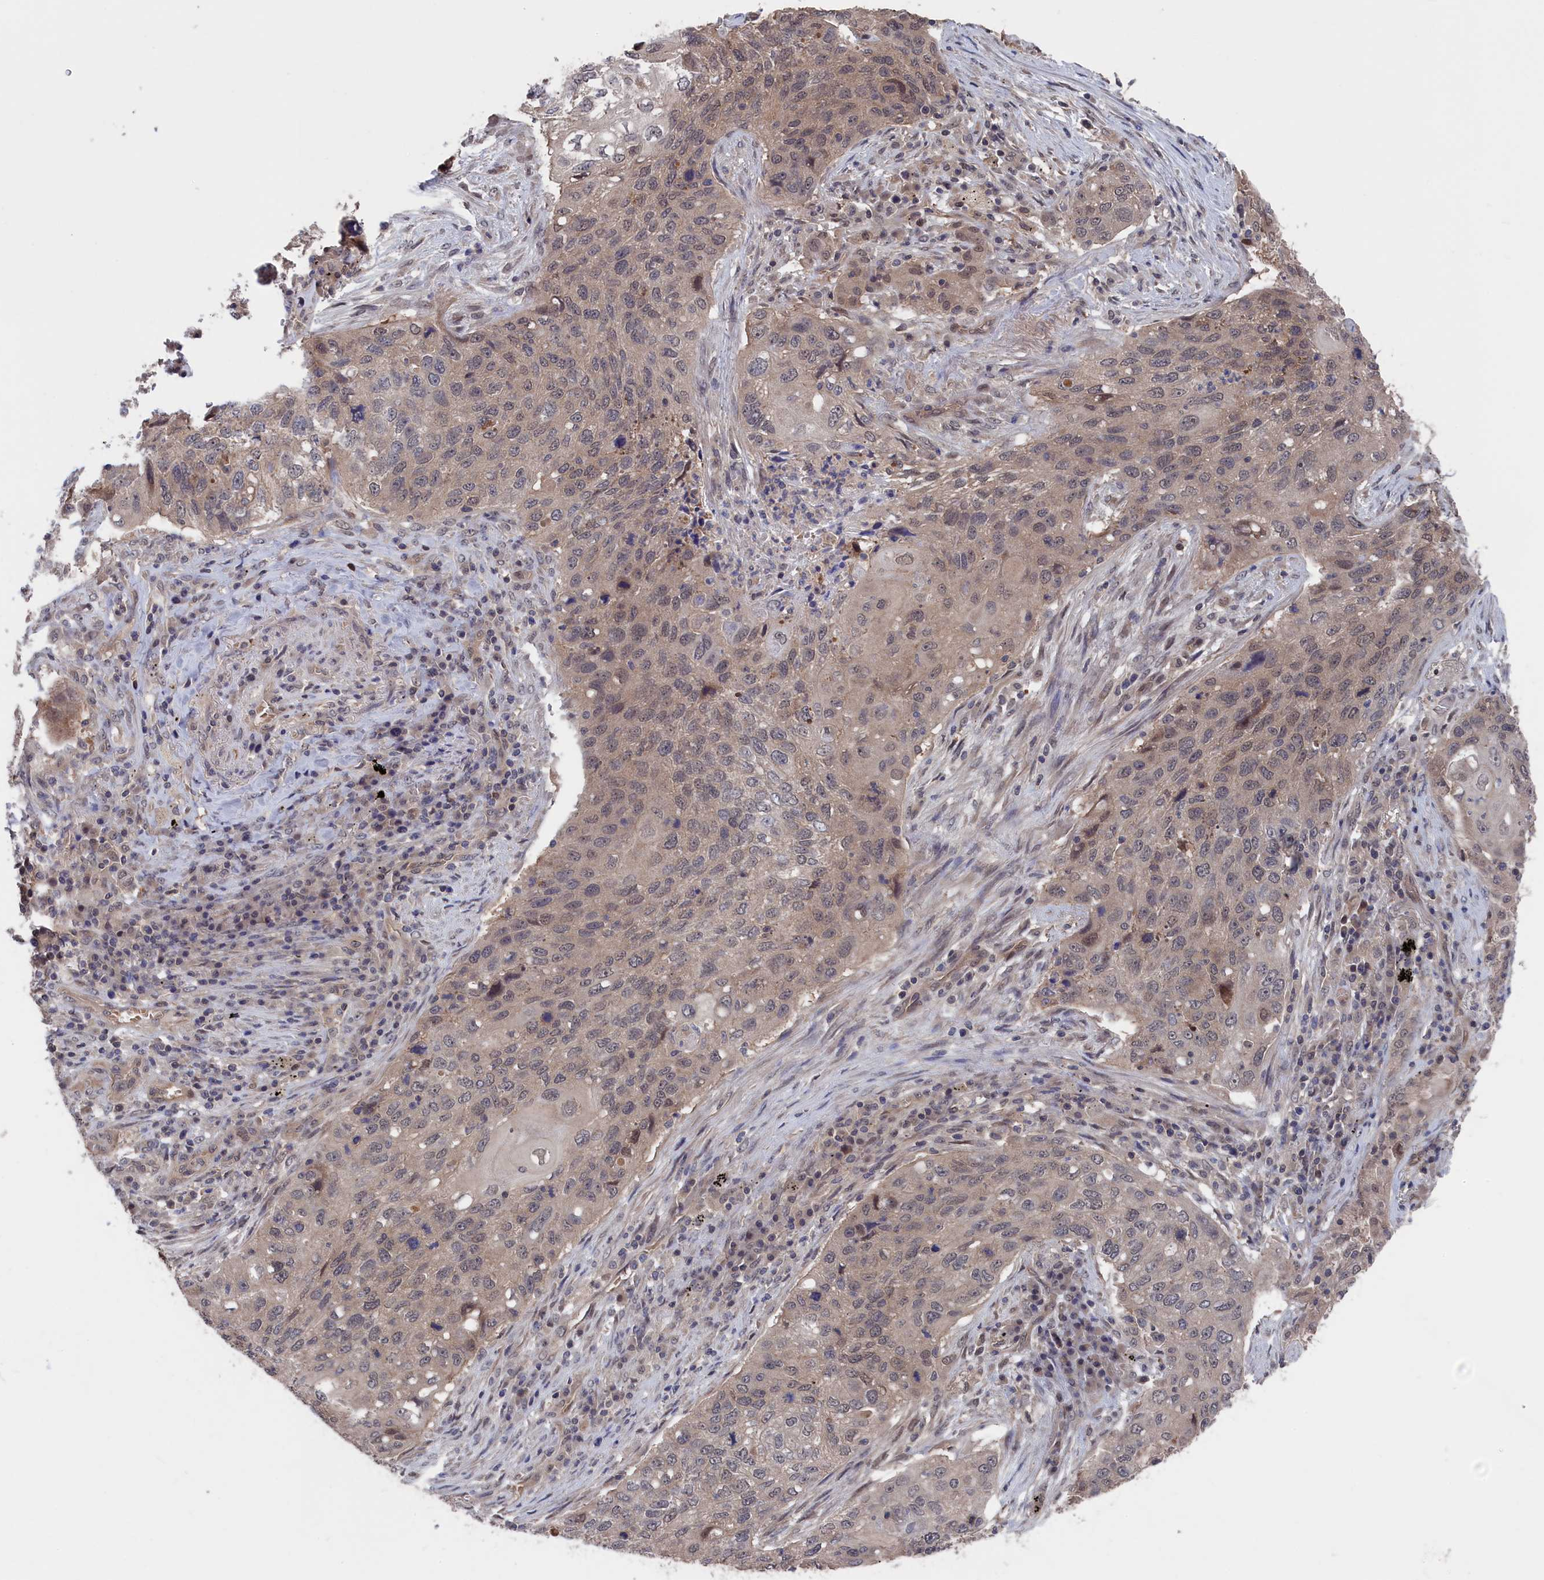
{"staining": {"intensity": "weak", "quantity": "25%-75%", "location": "cytoplasmic/membranous,nuclear"}, "tissue": "lung cancer", "cell_type": "Tumor cells", "image_type": "cancer", "snomed": [{"axis": "morphology", "description": "Squamous cell carcinoma, NOS"}, {"axis": "topography", "description": "Lung"}], "caption": "Human lung cancer stained with a brown dye exhibits weak cytoplasmic/membranous and nuclear positive staining in about 25%-75% of tumor cells.", "gene": "NUTF2", "patient": {"sex": "female", "age": 63}}